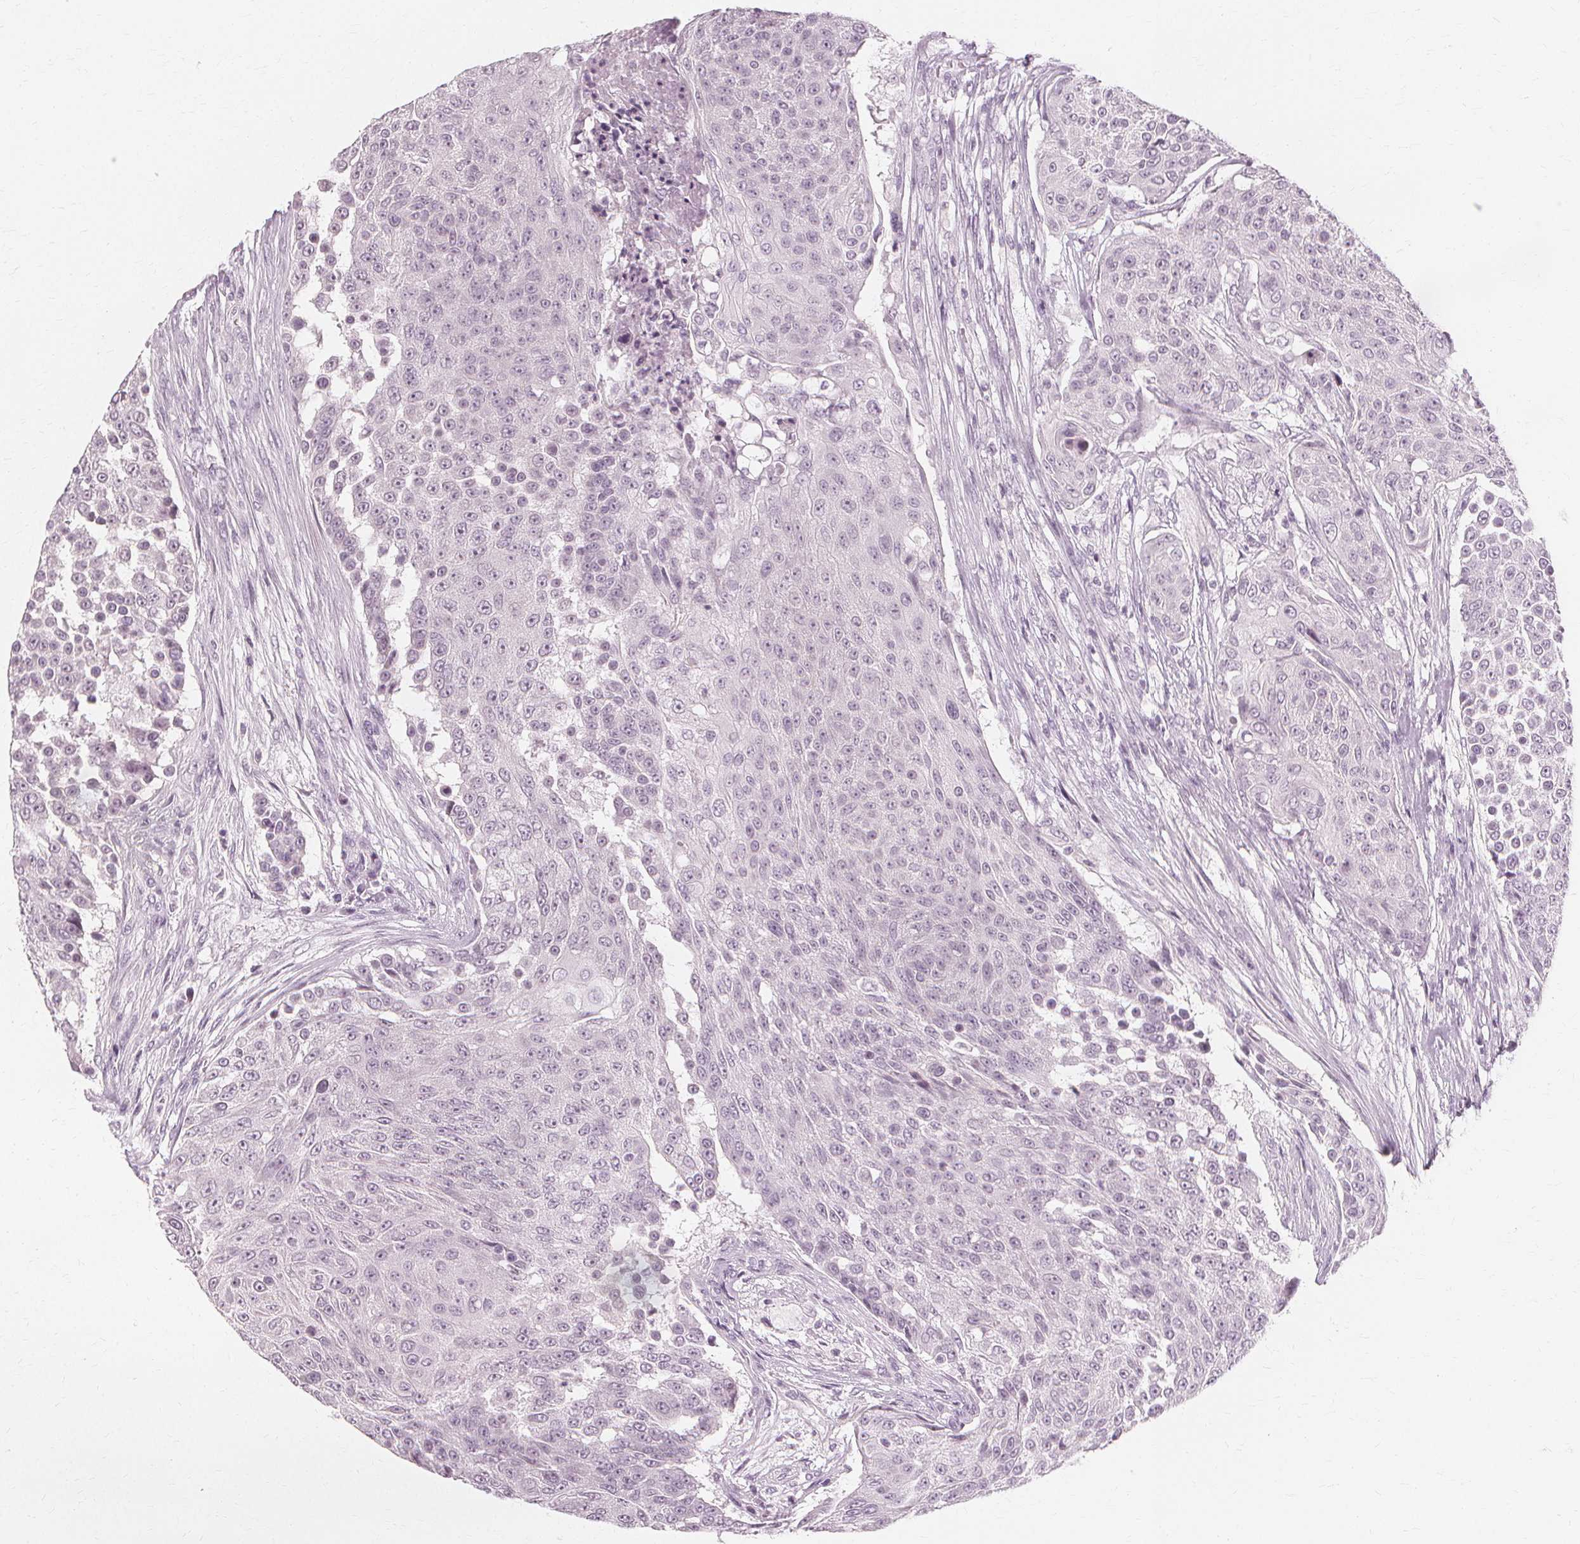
{"staining": {"intensity": "negative", "quantity": "none", "location": "none"}, "tissue": "urothelial cancer", "cell_type": "Tumor cells", "image_type": "cancer", "snomed": [{"axis": "morphology", "description": "Urothelial carcinoma, High grade"}, {"axis": "topography", "description": "Urinary bladder"}], "caption": "IHC micrograph of human urothelial cancer stained for a protein (brown), which reveals no expression in tumor cells. The staining was performed using DAB (3,3'-diaminobenzidine) to visualize the protein expression in brown, while the nuclei were stained in blue with hematoxylin (Magnification: 20x).", "gene": "NXPE1", "patient": {"sex": "female", "age": 63}}